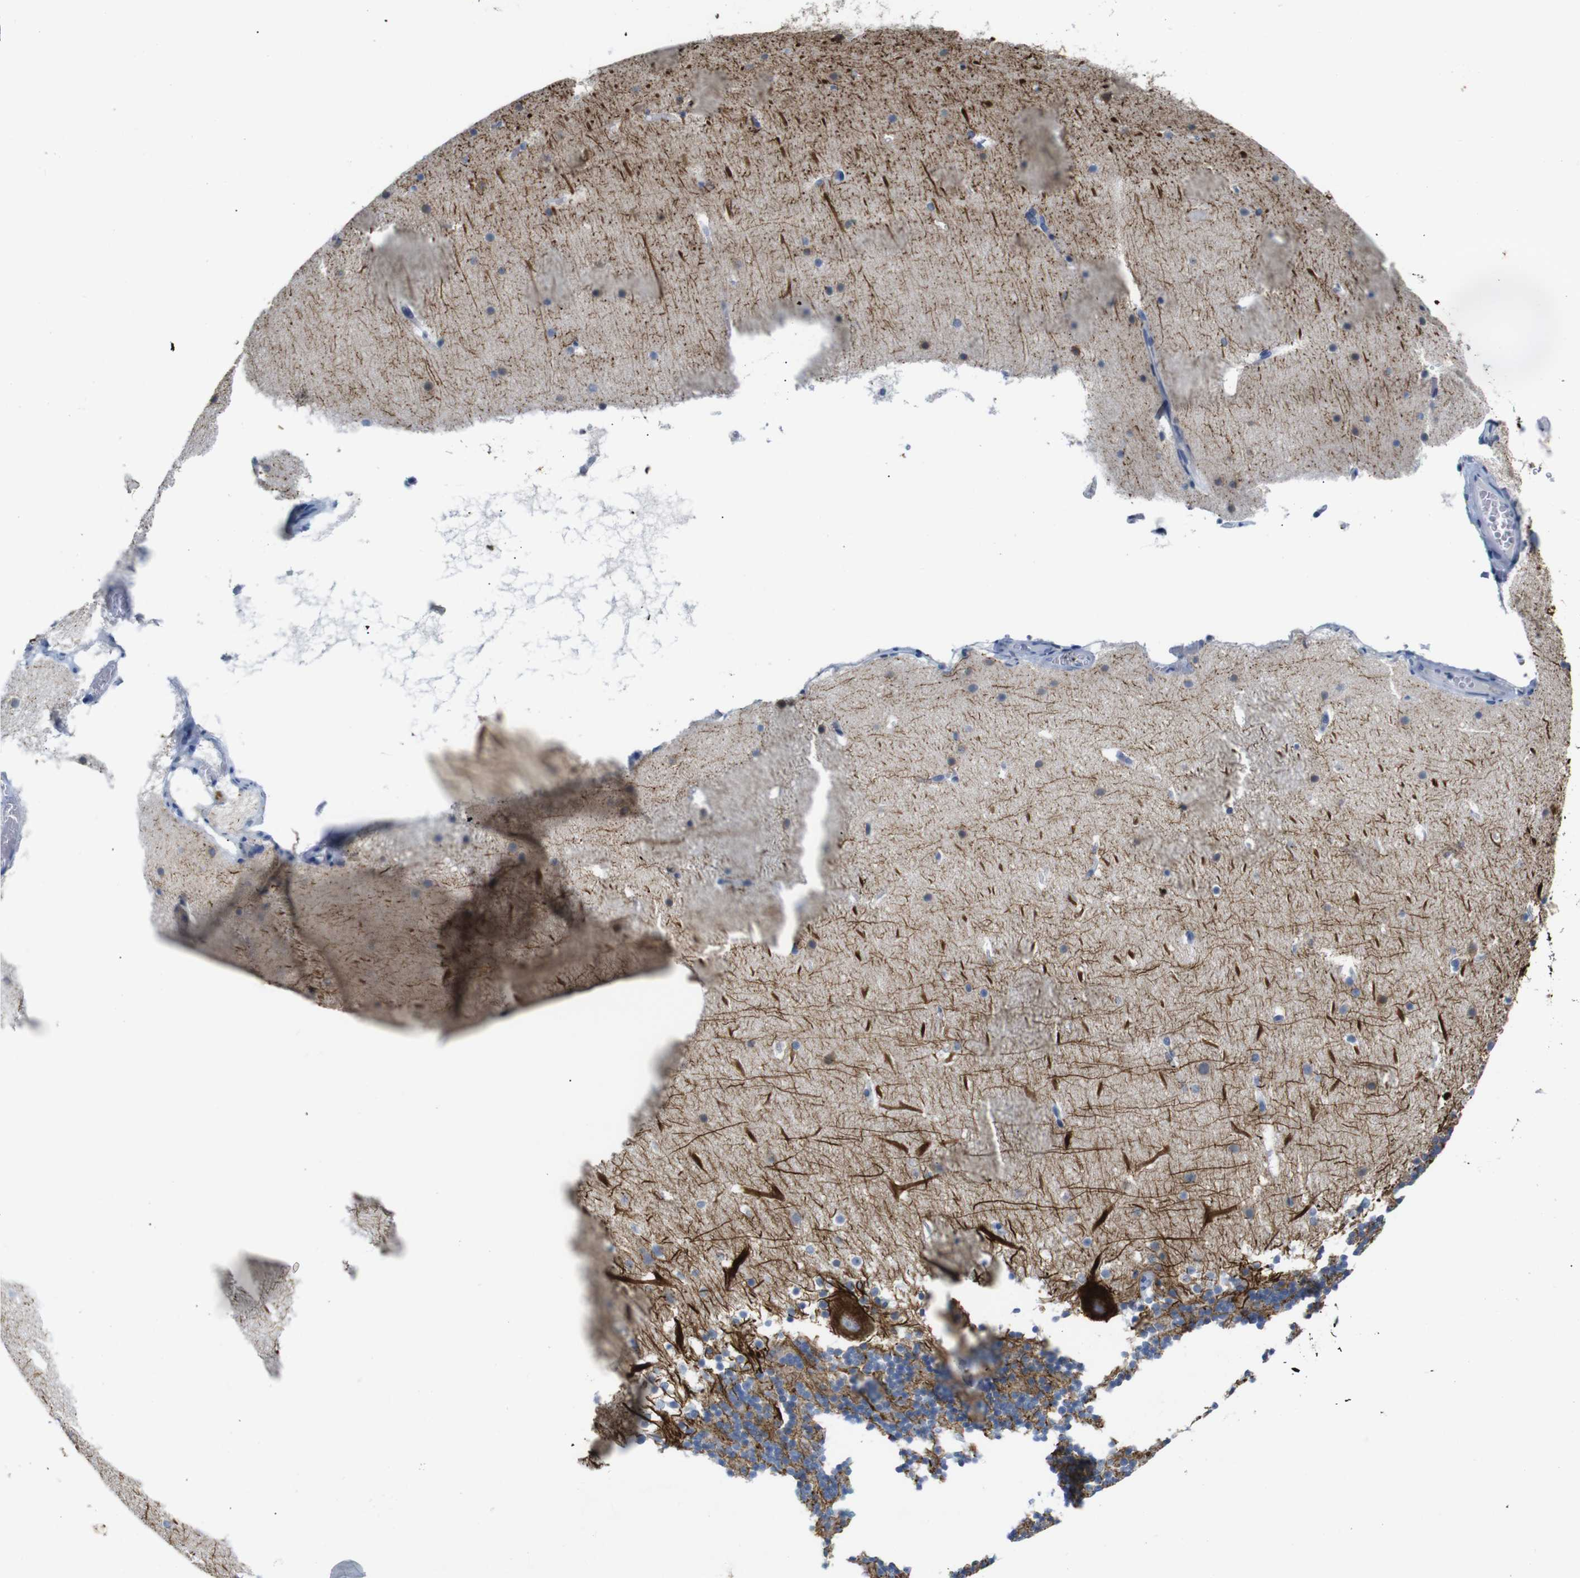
{"staining": {"intensity": "moderate", "quantity": "25%-75%", "location": "cytoplasmic/membranous"}, "tissue": "cerebellum", "cell_type": "Cells in granular layer", "image_type": "normal", "snomed": [{"axis": "morphology", "description": "Normal tissue, NOS"}, {"axis": "topography", "description": "Cerebellum"}], "caption": "IHC (DAB (3,3'-diaminobenzidine)) staining of unremarkable human cerebellum exhibits moderate cytoplasmic/membranous protein expression in approximately 25%-75% of cells in granular layer. The staining is performed using DAB (3,3'-diaminobenzidine) brown chromogen to label protein expression. The nuclei are counter-stained blue using hematoxylin.", "gene": "ANK3", "patient": {"sex": "male", "age": 45}}